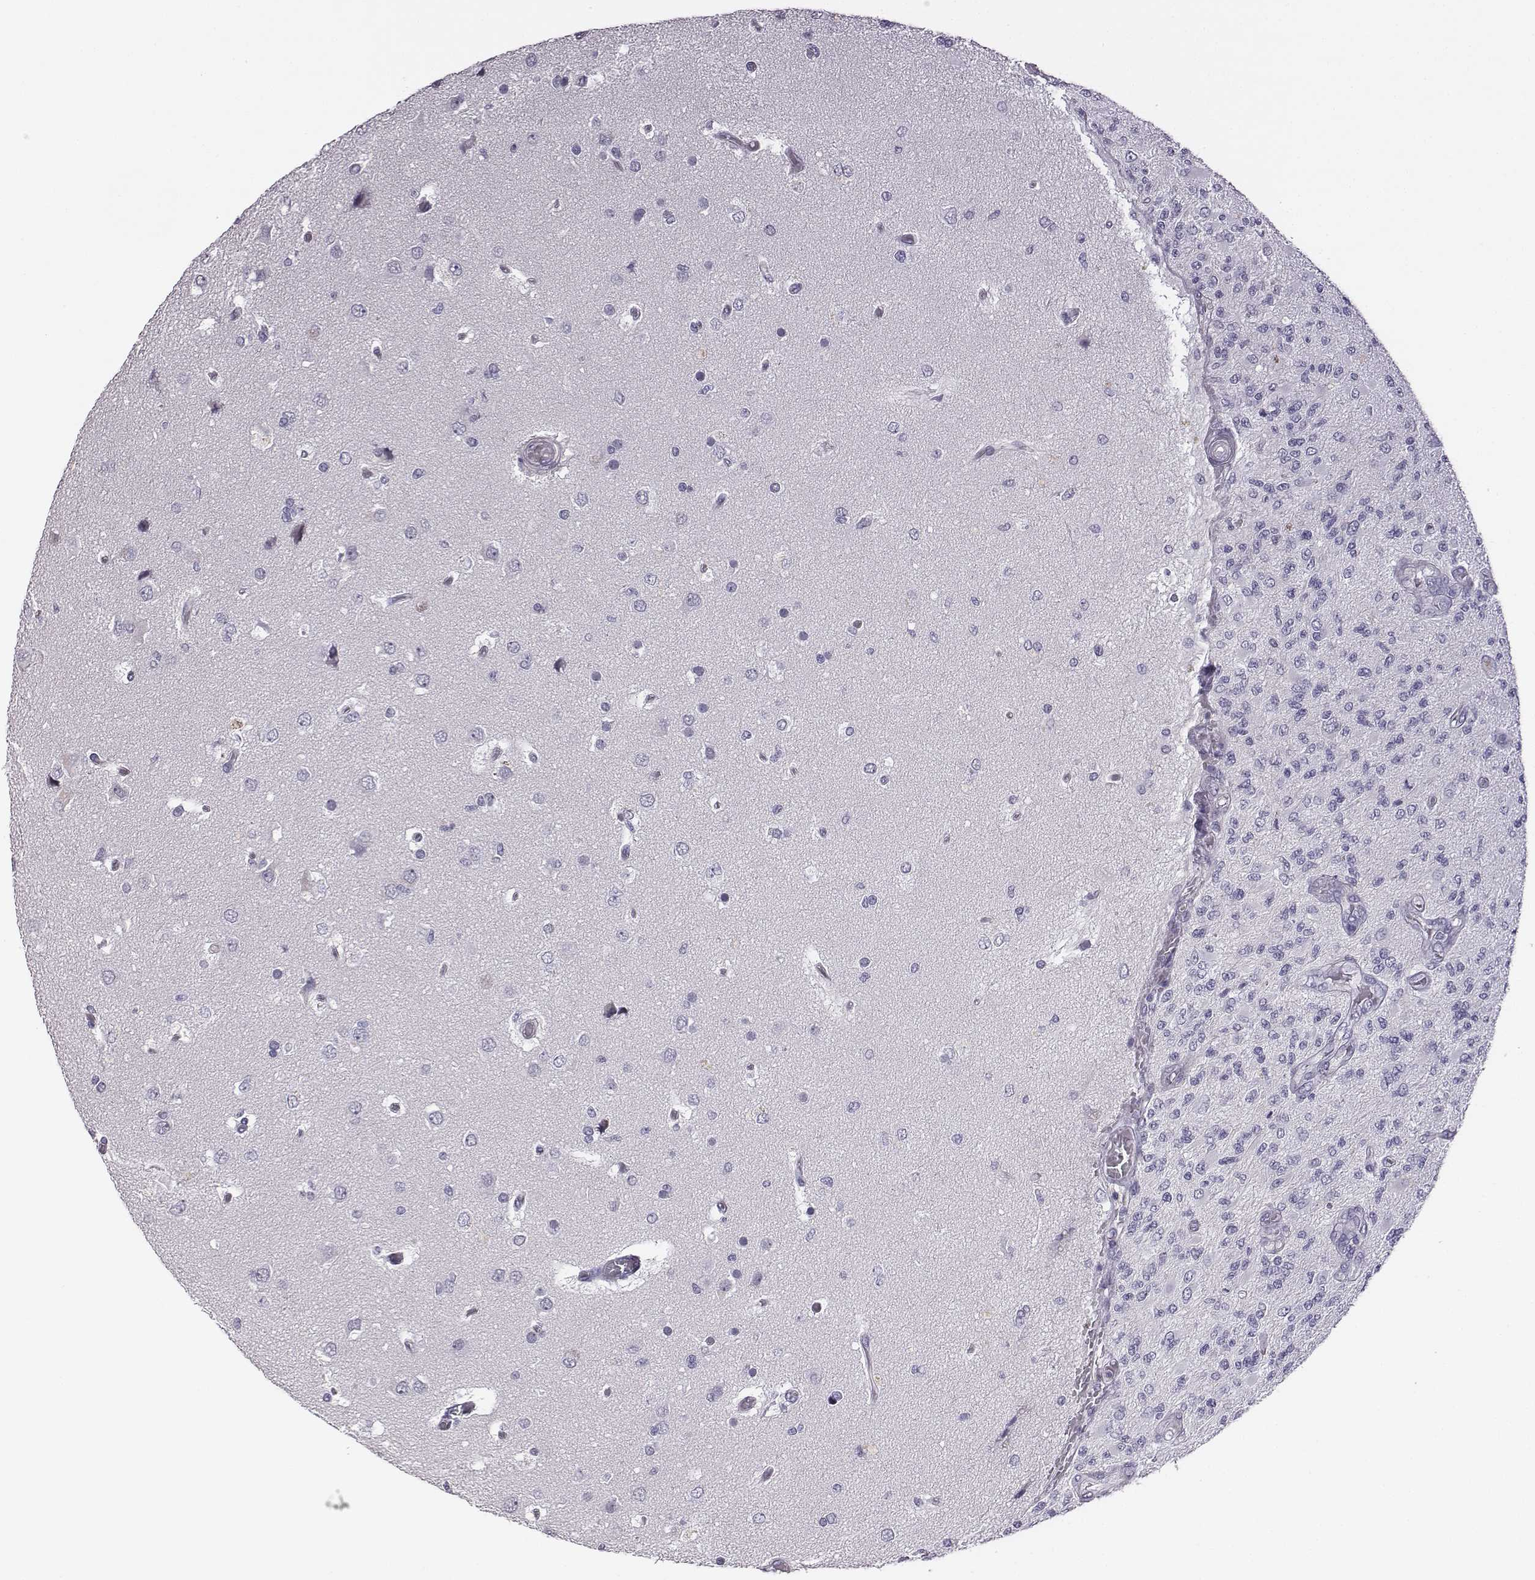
{"staining": {"intensity": "negative", "quantity": "none", "location": "none"}, "tissue": "glioma", "cell_type": "Tumor cells", "image_type": "cancer", "snomed": [{"axis": "morphology", "description": "Glioma, malignant, High grade"}, {"axis": "topography", "description": "Brain"}], "caption": "This is an immunohistochemistry (IHC) histopathology image of human malignant glioma (high-grade). There is no expression in tumor cells.", "gene": "ADAM7", "patient": {"sex": "female", "age": 63}}